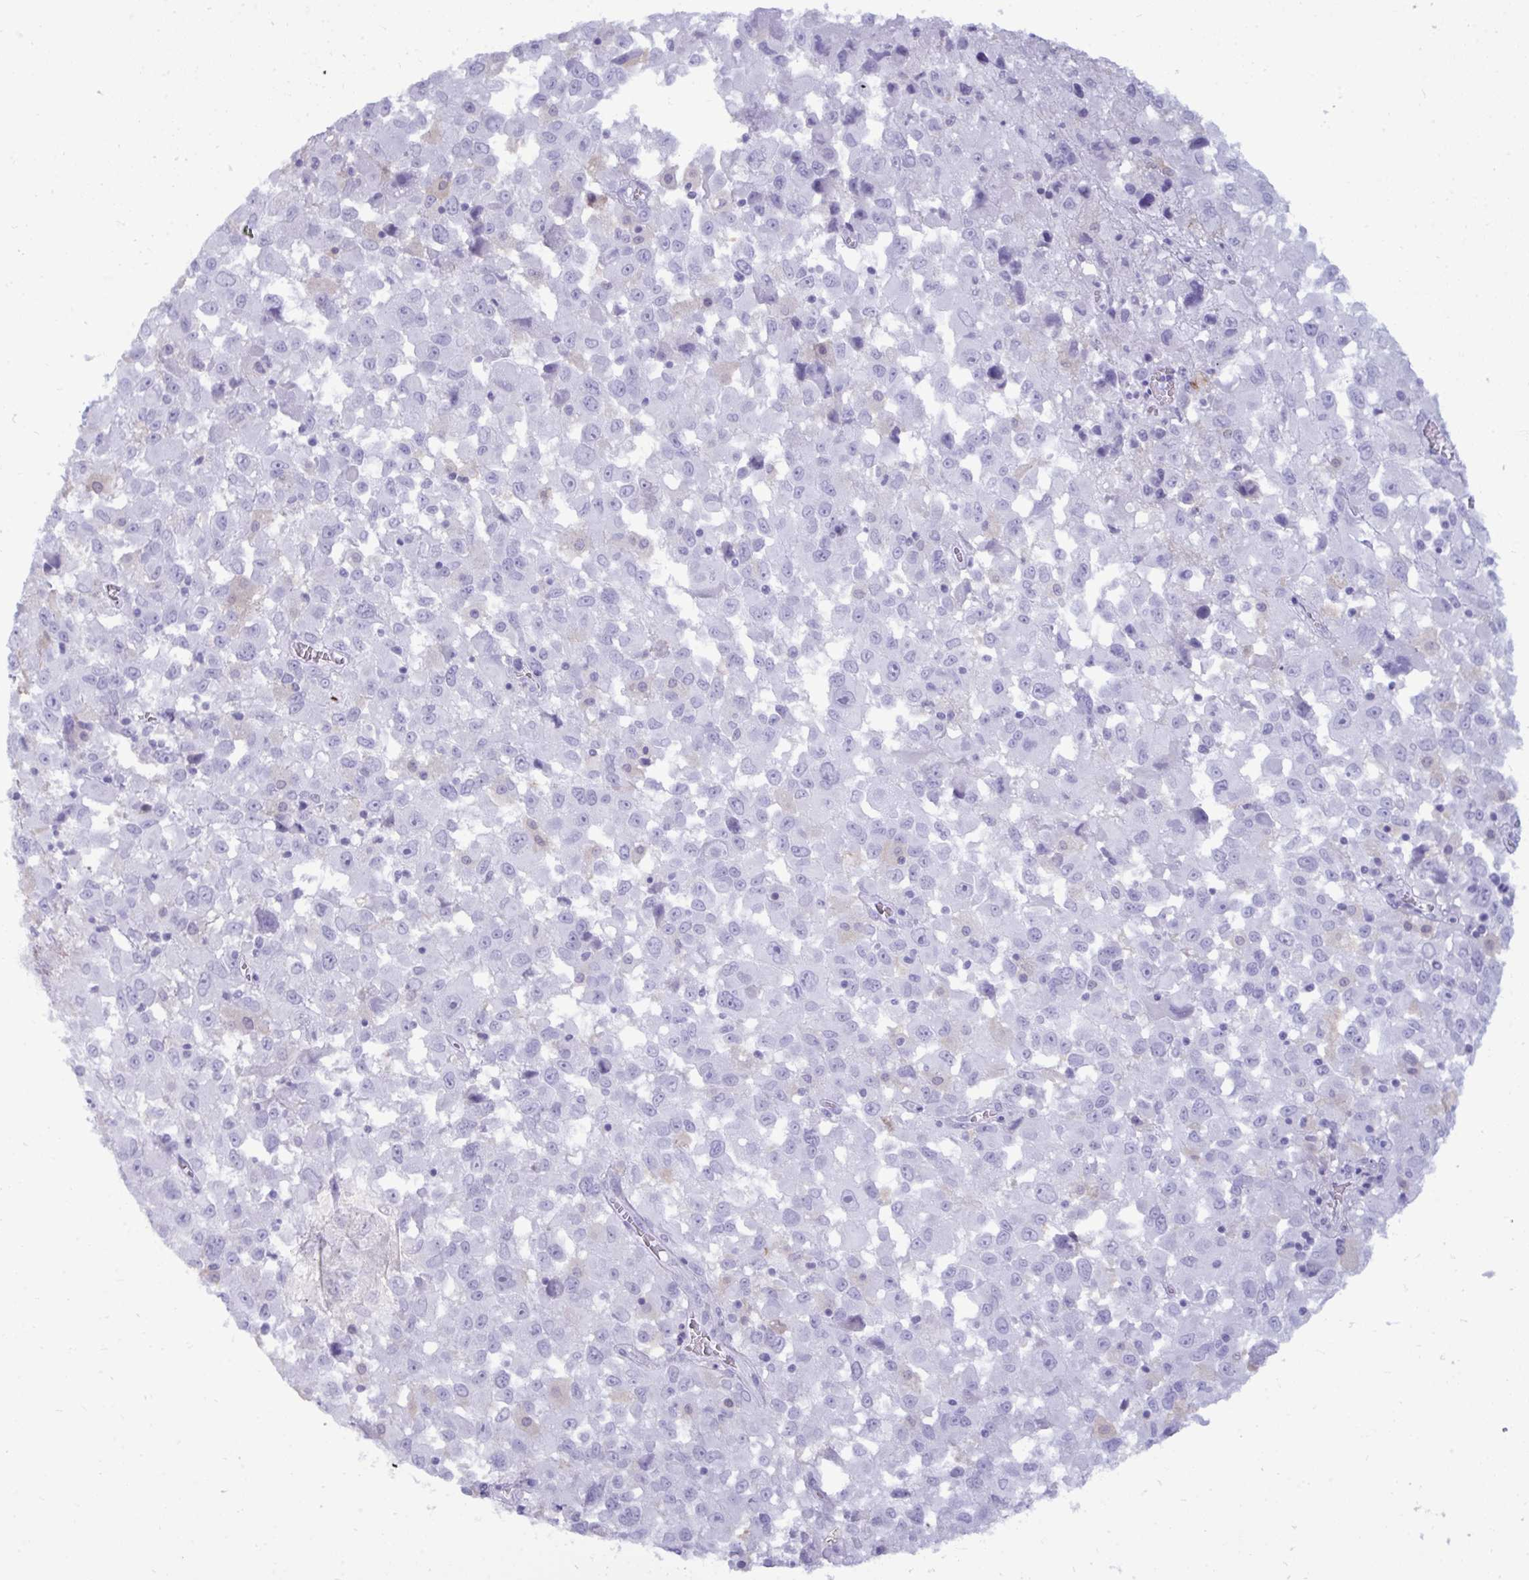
{"staining": {"intensity": "negative", "quantity": "none", "location": "none"}, "tissue": "melanoma", "cell_type": "Tumor cells", "image_type": "cancer", "snomed": [{"axis": "morphology", "description": "Malignant melanoma, Metastatic site"}, {"axis": "topography", "description": "Soft tissue"}], "caption": "Micrograph shows no significant protein expression in tumor cells of melanoma.", "gene": "ANKRD60", "patient": {"sex": "male", "age": 50}}